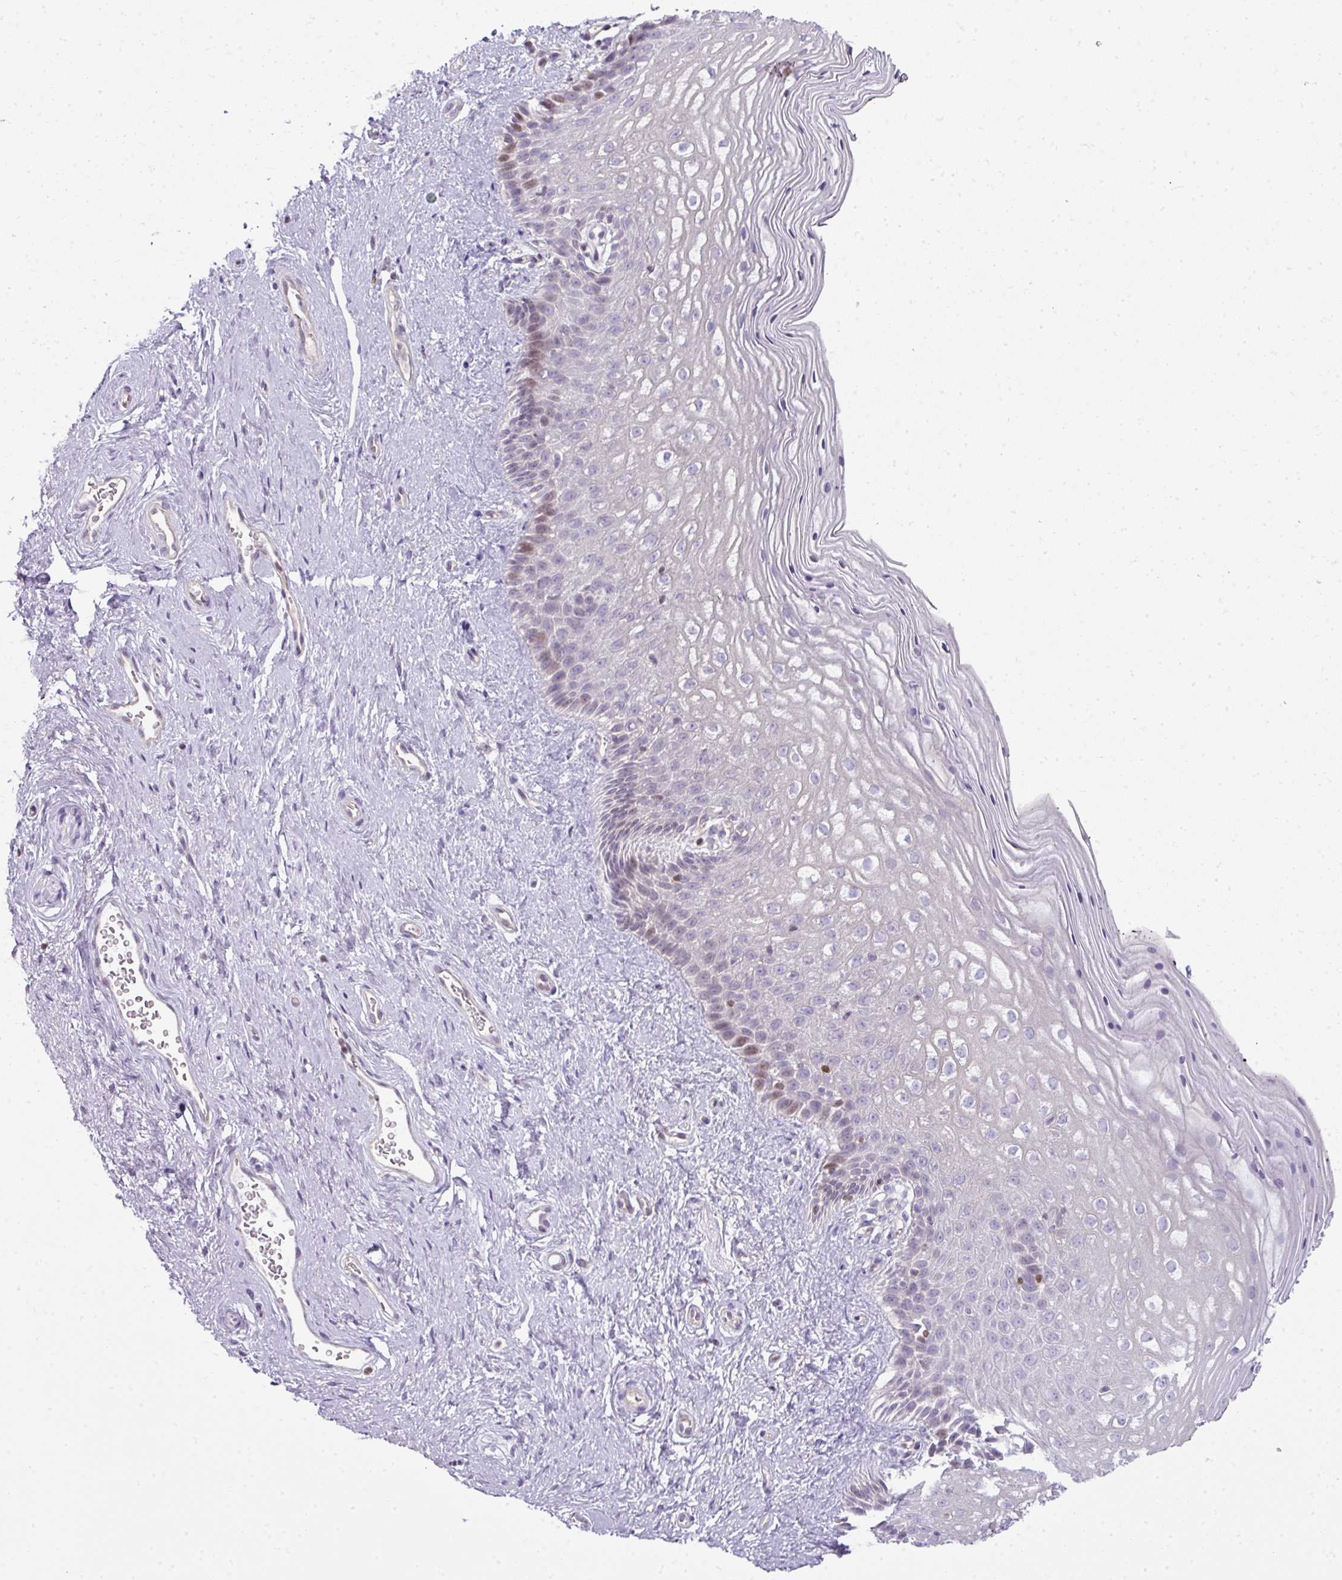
{"staining": {"intensity": "weak", "quantity": "<25%", "location": "nuclear"}, "tissue": "vagina", "cell_type": "Squamous epithelial cells", "image_type": "normal", "snomed": [{"axis": "morphology", "description": "Normal tissue, NOS"}, {"axis": "topography", "description": "Vagina"}], "caption": "Immunohistochemistry (IHC) histopathology image of benign vagina: human vagina stained with DAB (3,3'-diaminobenzidine) exhibits no significant protein positivity in squamous epithelial cells. Brightfield microscopy of immunohistochemistry stained with DAB (brown) and hematoxylin (blue), captured at high magnification.", "gene": "STAT5A", "patient": {"sex": "female", "age": 47}}